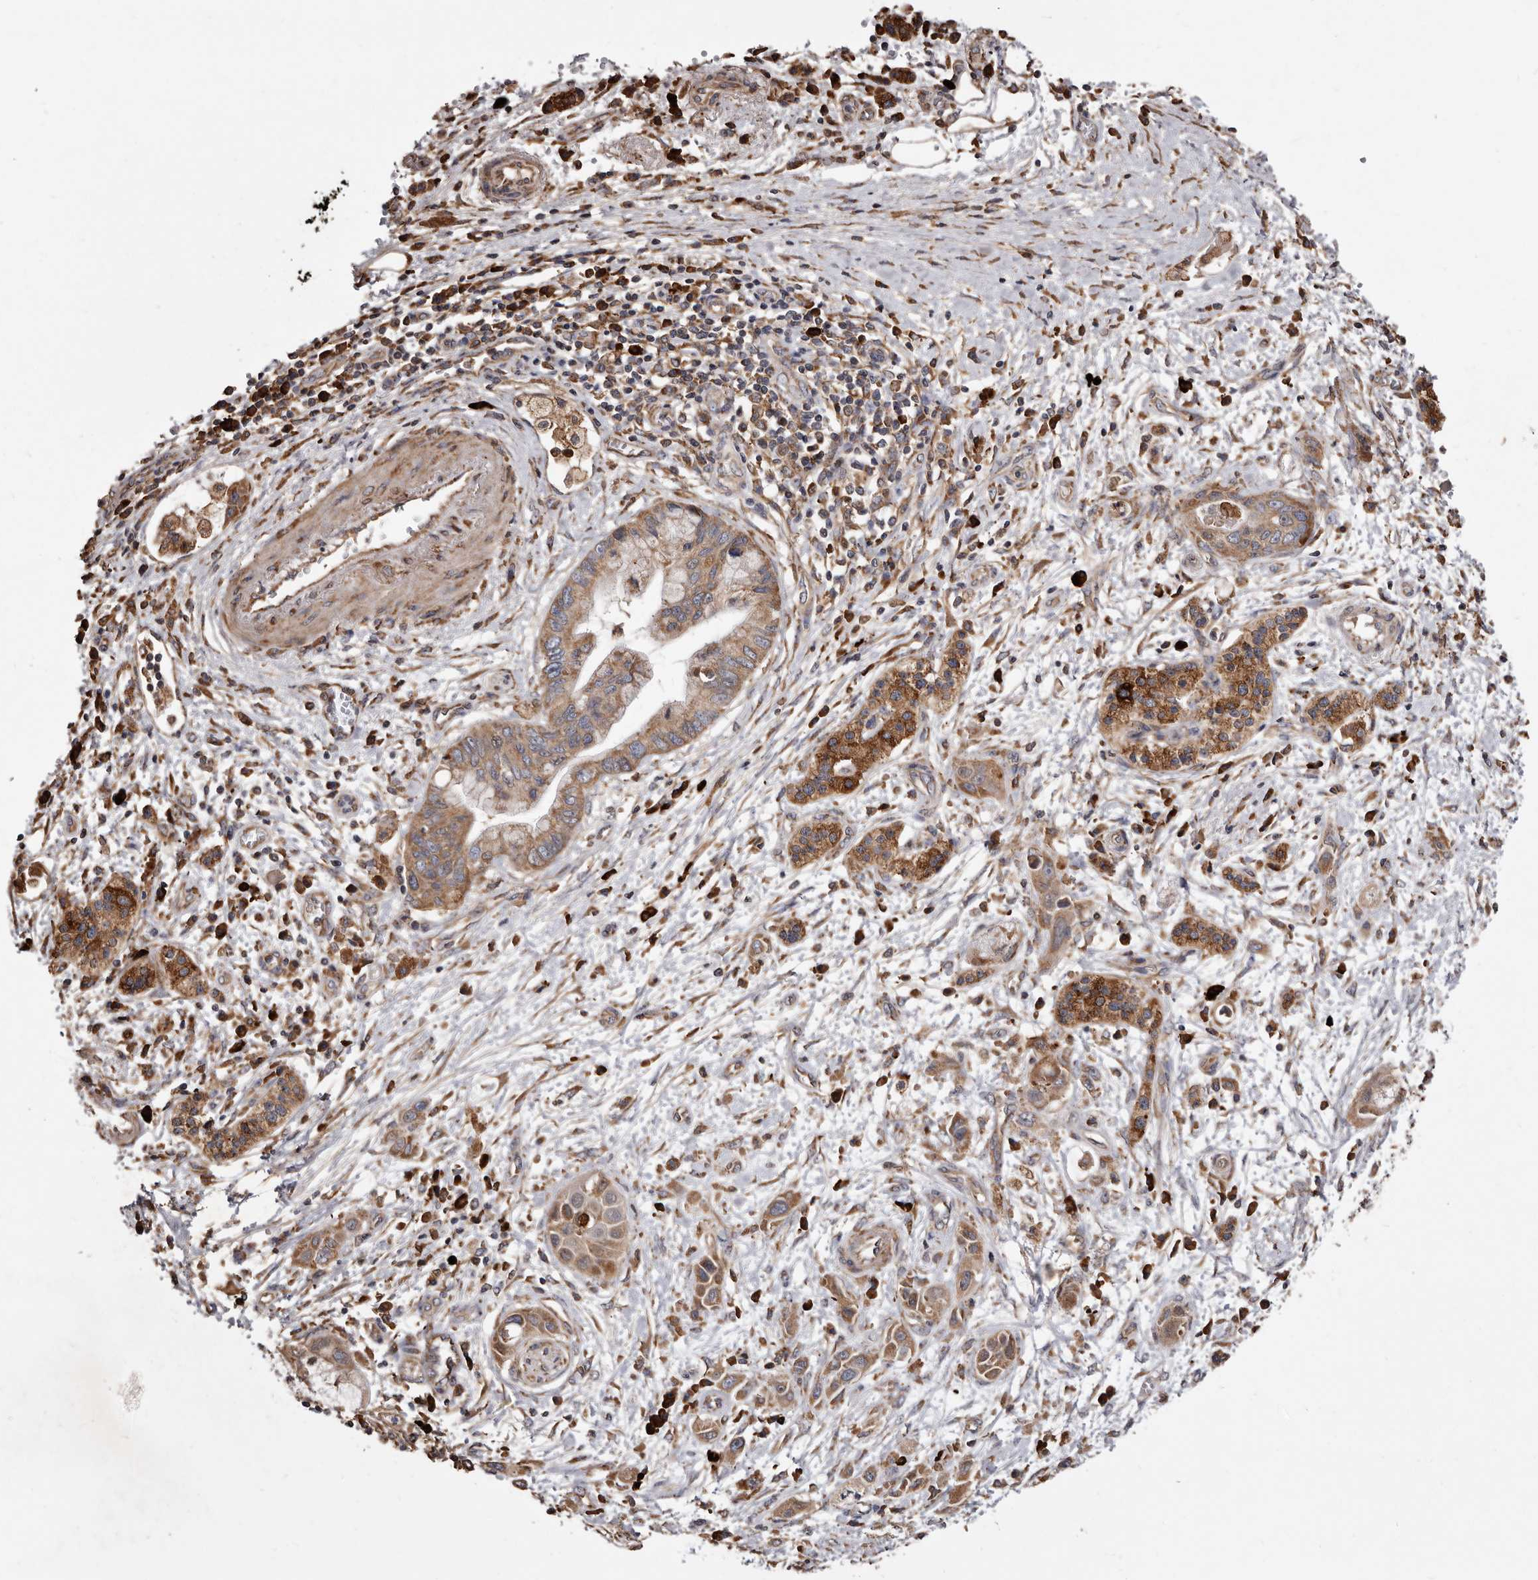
{"staining": {"intensity": "moderate", "quantity": ">75%", "location": "cytoplasmic/membranous"}, "tissue": "pancreatic cancer", "cell_type": "Tumor cells", "image_type": "cancer", "snomed": [{"axis": "morphology", "description": "Adenocarcinoma, NOS"}, {"axis": "topography", "description": "Pancreas"}], "caption": "IHC histopathology image of pancreatic adenocarcinoma stained for a protein (brown), which reveals medium levels of moderate cytoplasmic/membranous staining in approximately >75% of tumor cells.", "gene": "STEAP2", "patient": {"sex": "female", "age": 73}}